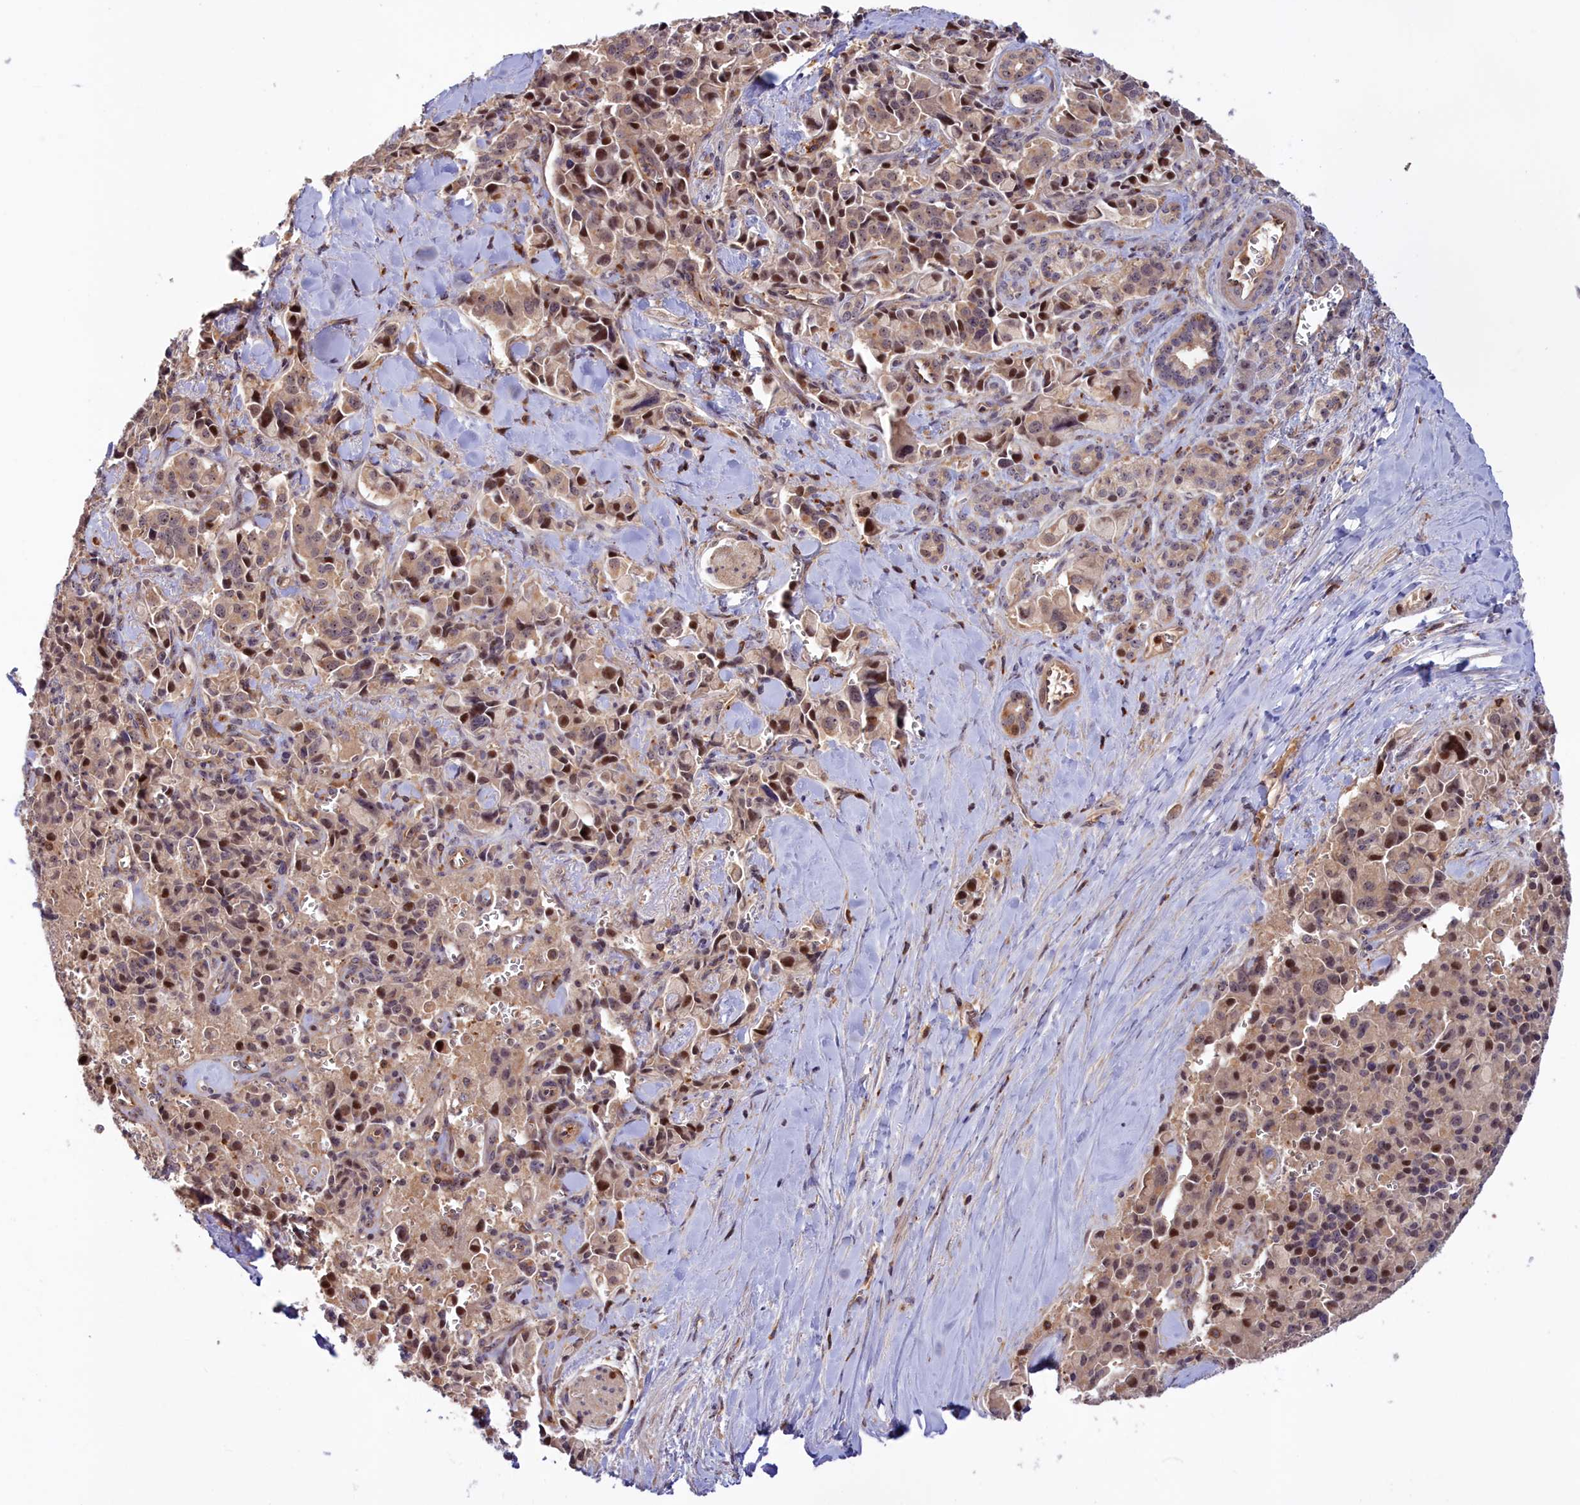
{"staining": {"intensity": "weak", "quantity": "<25%", "location": "cytoplasmic/membranous,nuclear"}, "tissue": "pancreatic cancer", "cell_type": "Tumor cells", "image_type": "cancer", "snomed": [{"axis": "morphology", "description": "Adenocarcinoma, NOS"}, {"axis": "topography", "description": "Pancreas"}], "caption": "DAB (3,3'-diaminobenzidine) immunohistochemical staining of pancreatic cancer demonstrates no significant staining in tumor cells.", "gene": "NEURL4", "patient": {"sex": "male", "age": 65}}